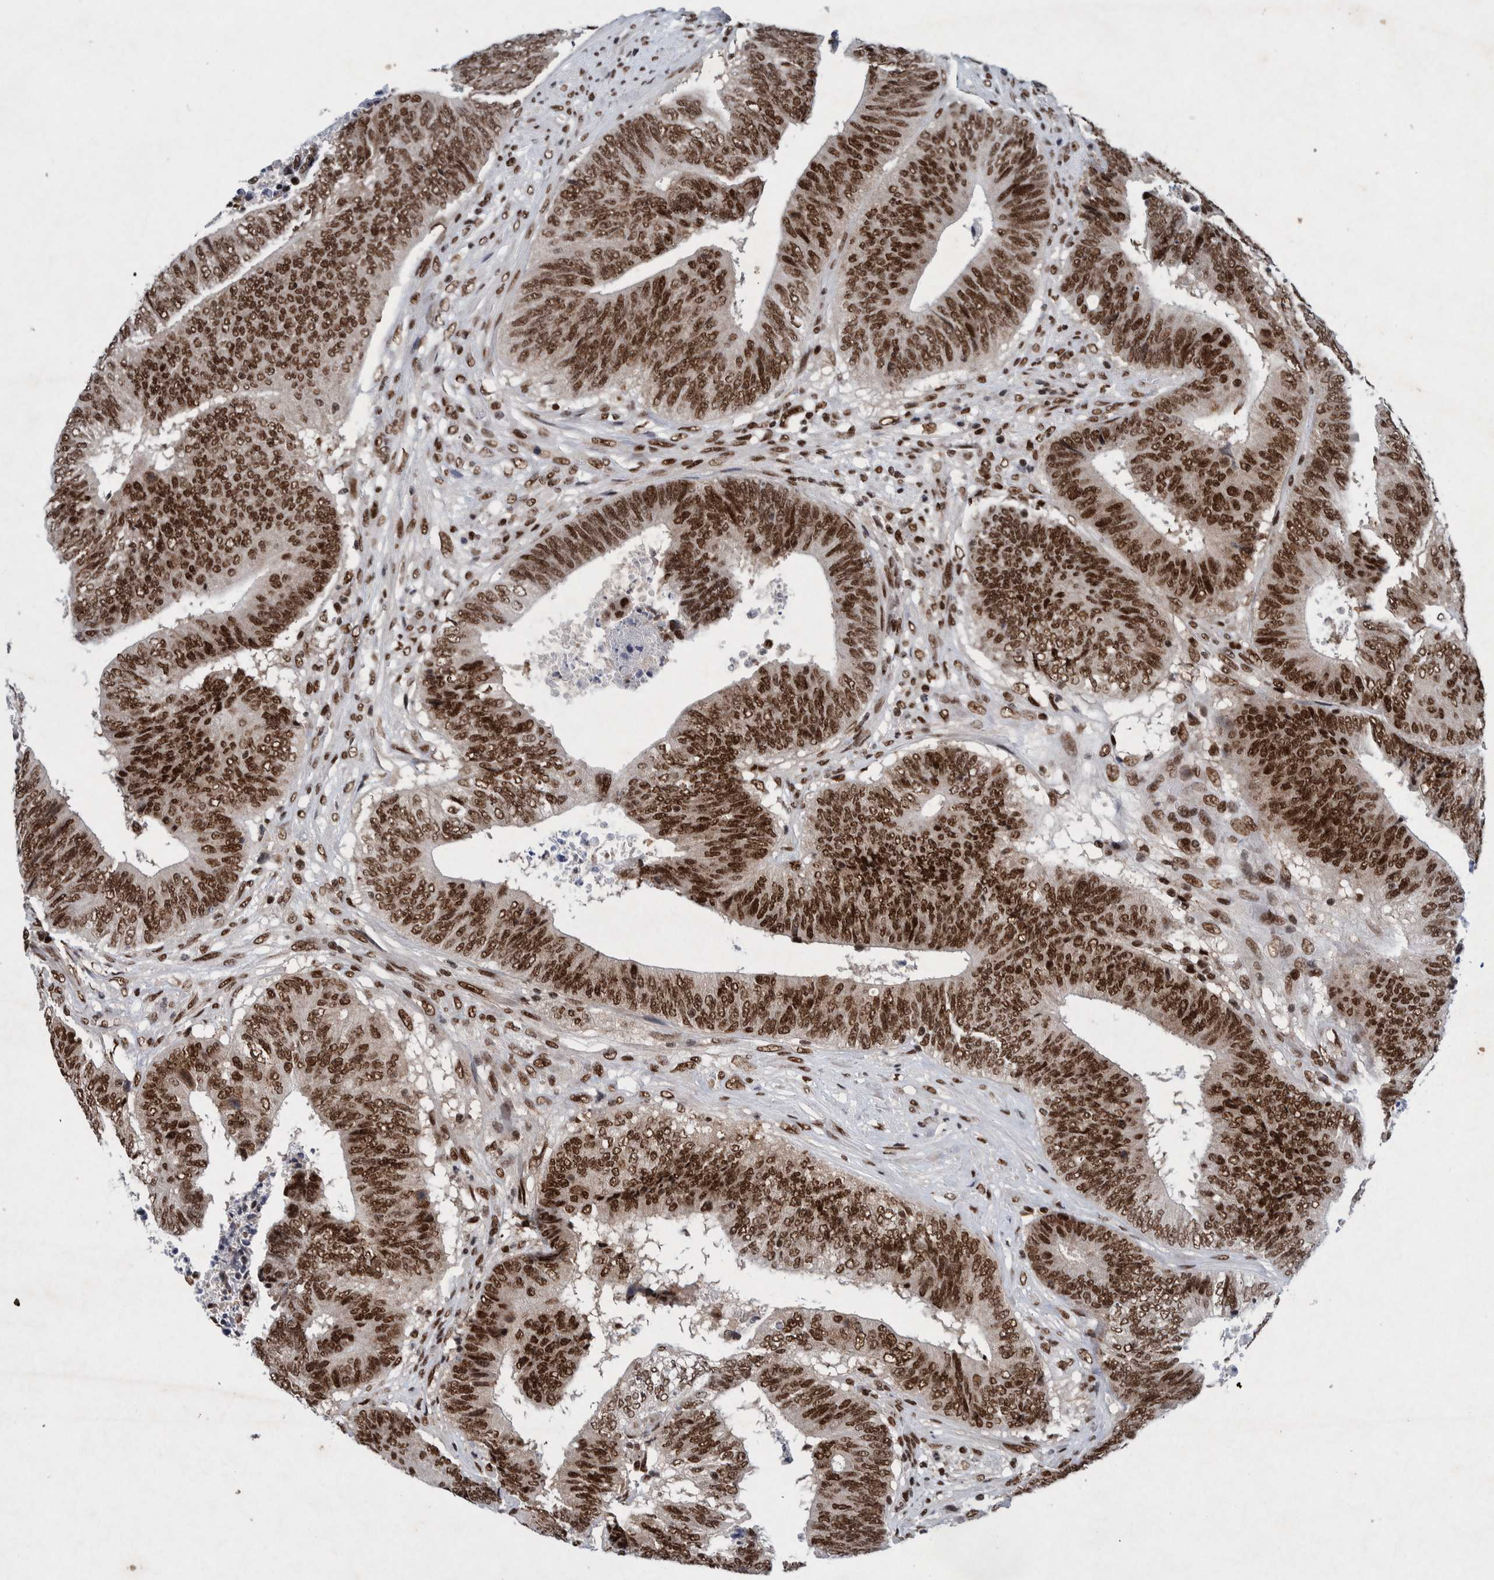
{"staining": {"intensity": "strong", "quantity": ">75%", "location": "nuclear"}, "tissue": "colorectal cancer", "cell_type": "Tumor cells", "image_type": "cancer", "snomed": [{"axis": "morphology", "description": "Adenocarcinoma, NOS"}, {"axis": "topography", "description": "Rectum"}], "caption": "A high-resolution image shows immunohistochemistry (IHC) staining of colorectal adenocarcinoma, which shows strong nuclear positivity in about >75% of tumor cells.", "gene": "TAF10", "patient": {"sex": "male", "age": 72}}